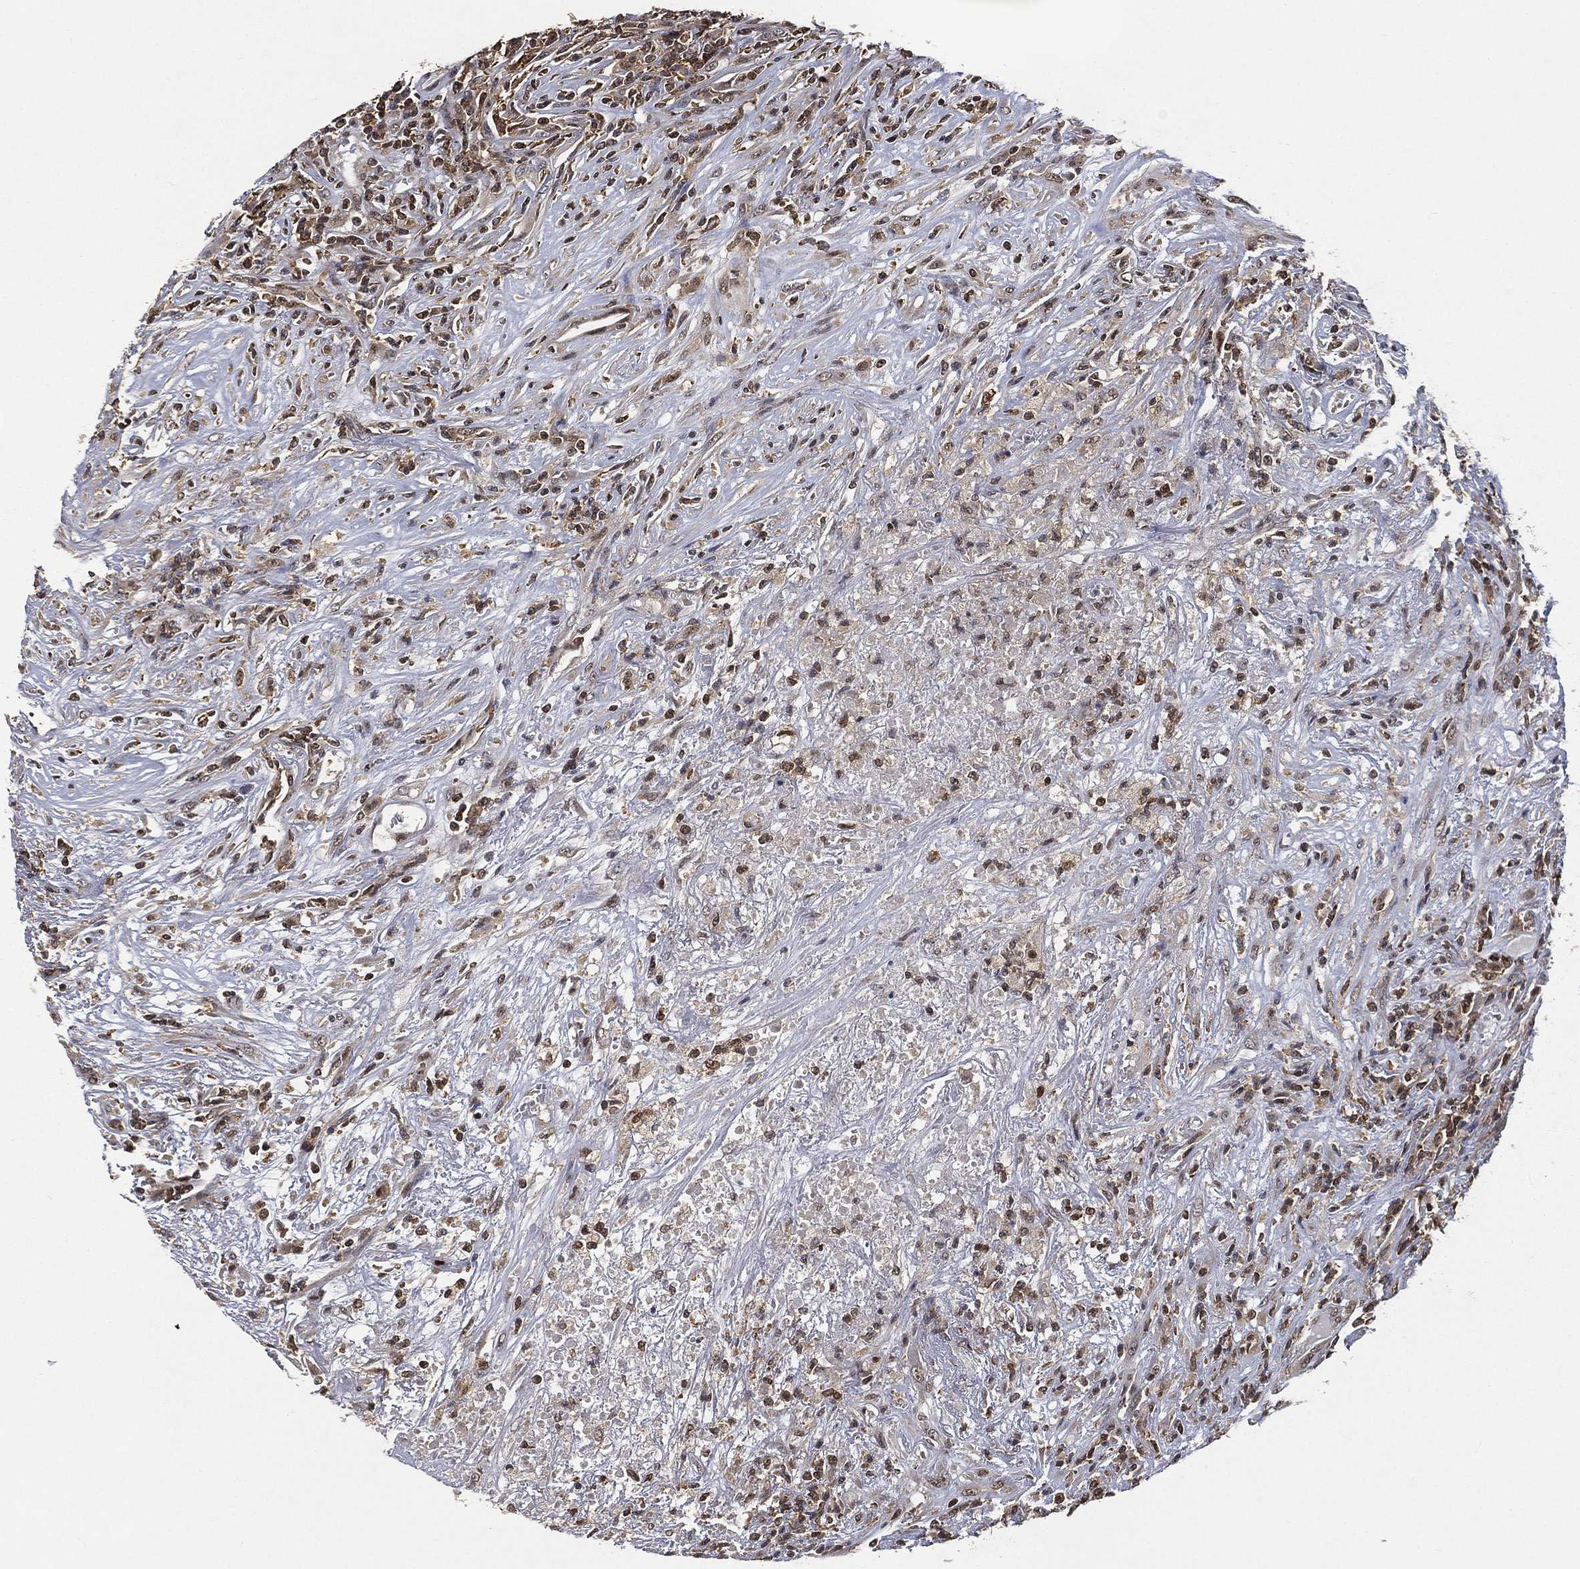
{"staining": {"intensity": "negative", "quantity": "none", "location": "none"}, "tissue": "lymphoma", "cell_type": "Tumor cells", "image_type": "cancer", "snomed": [{"axis": "morphology", "description": "Malignant lymphoma, non-Hodgkin's type, High grade"}, {"axis": "topography", "description": "Lung"}], "caption": "Tumor cells show no significant staining in lymphoma. (DAB IHC with hematoxylin counter stain).", "gene": "WDR26", "patient": {"sex": "male", "age": 79}}